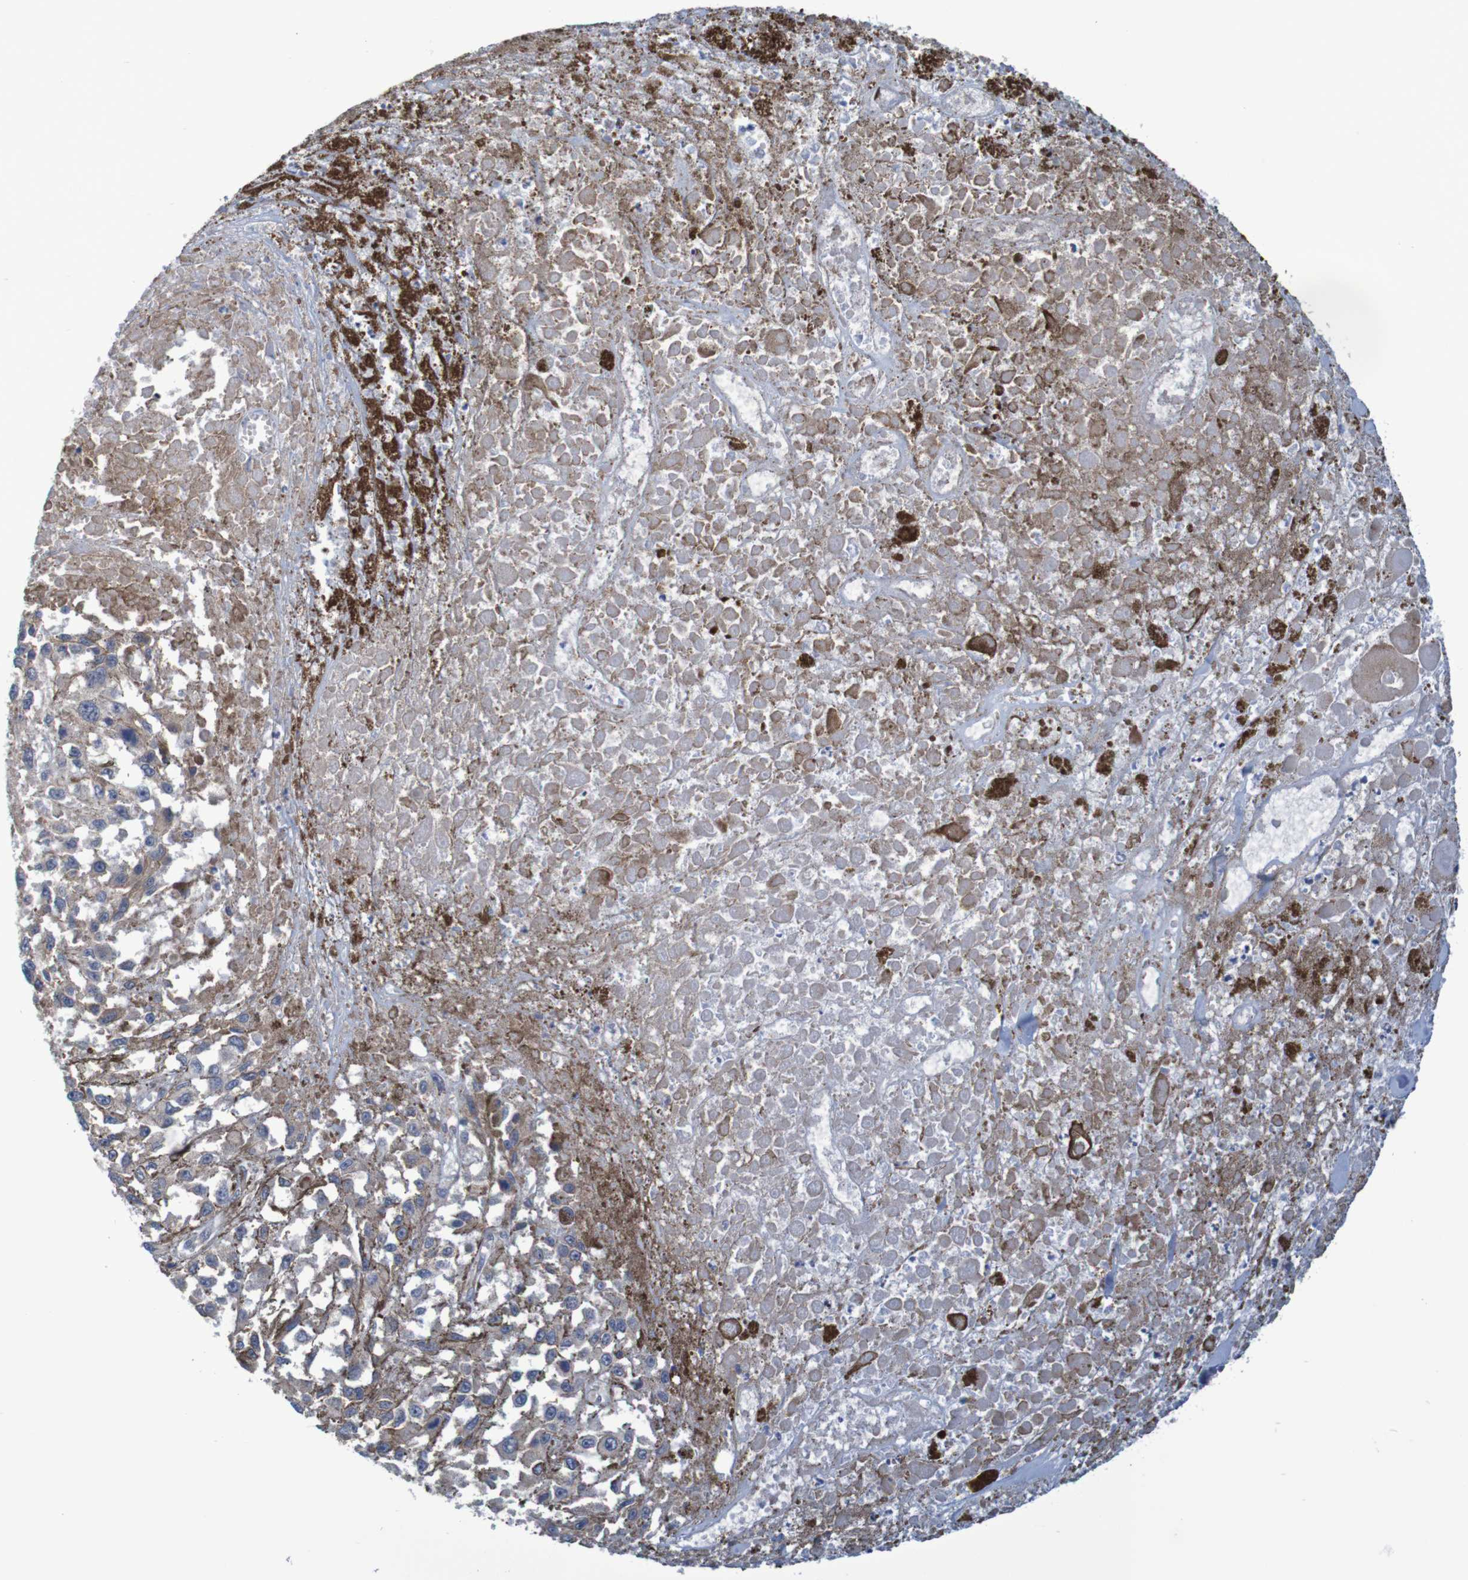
{"staining": {"intensity": "weak", "quantity": ">75%", "location": "cytoplasmic/membranous"}, "tissue": "melanoma", "cell_type": "Tumor cells", "image_type": "cancer", "snomed": [{"axis": "morphology", "description": "Malignant melanoma, Metastatic site"}, {"axis": "topography", "description": "Lymph node"}], "caption": "This photomicrograph demonstrates IHC staining of malignant melanoma (metastatic site), with low weak cytoplasmic/membranous positivity in approximately >75% of tumor cells.", "gene": "CLDN18", "patient": {"sex": "male", "age": 59}}